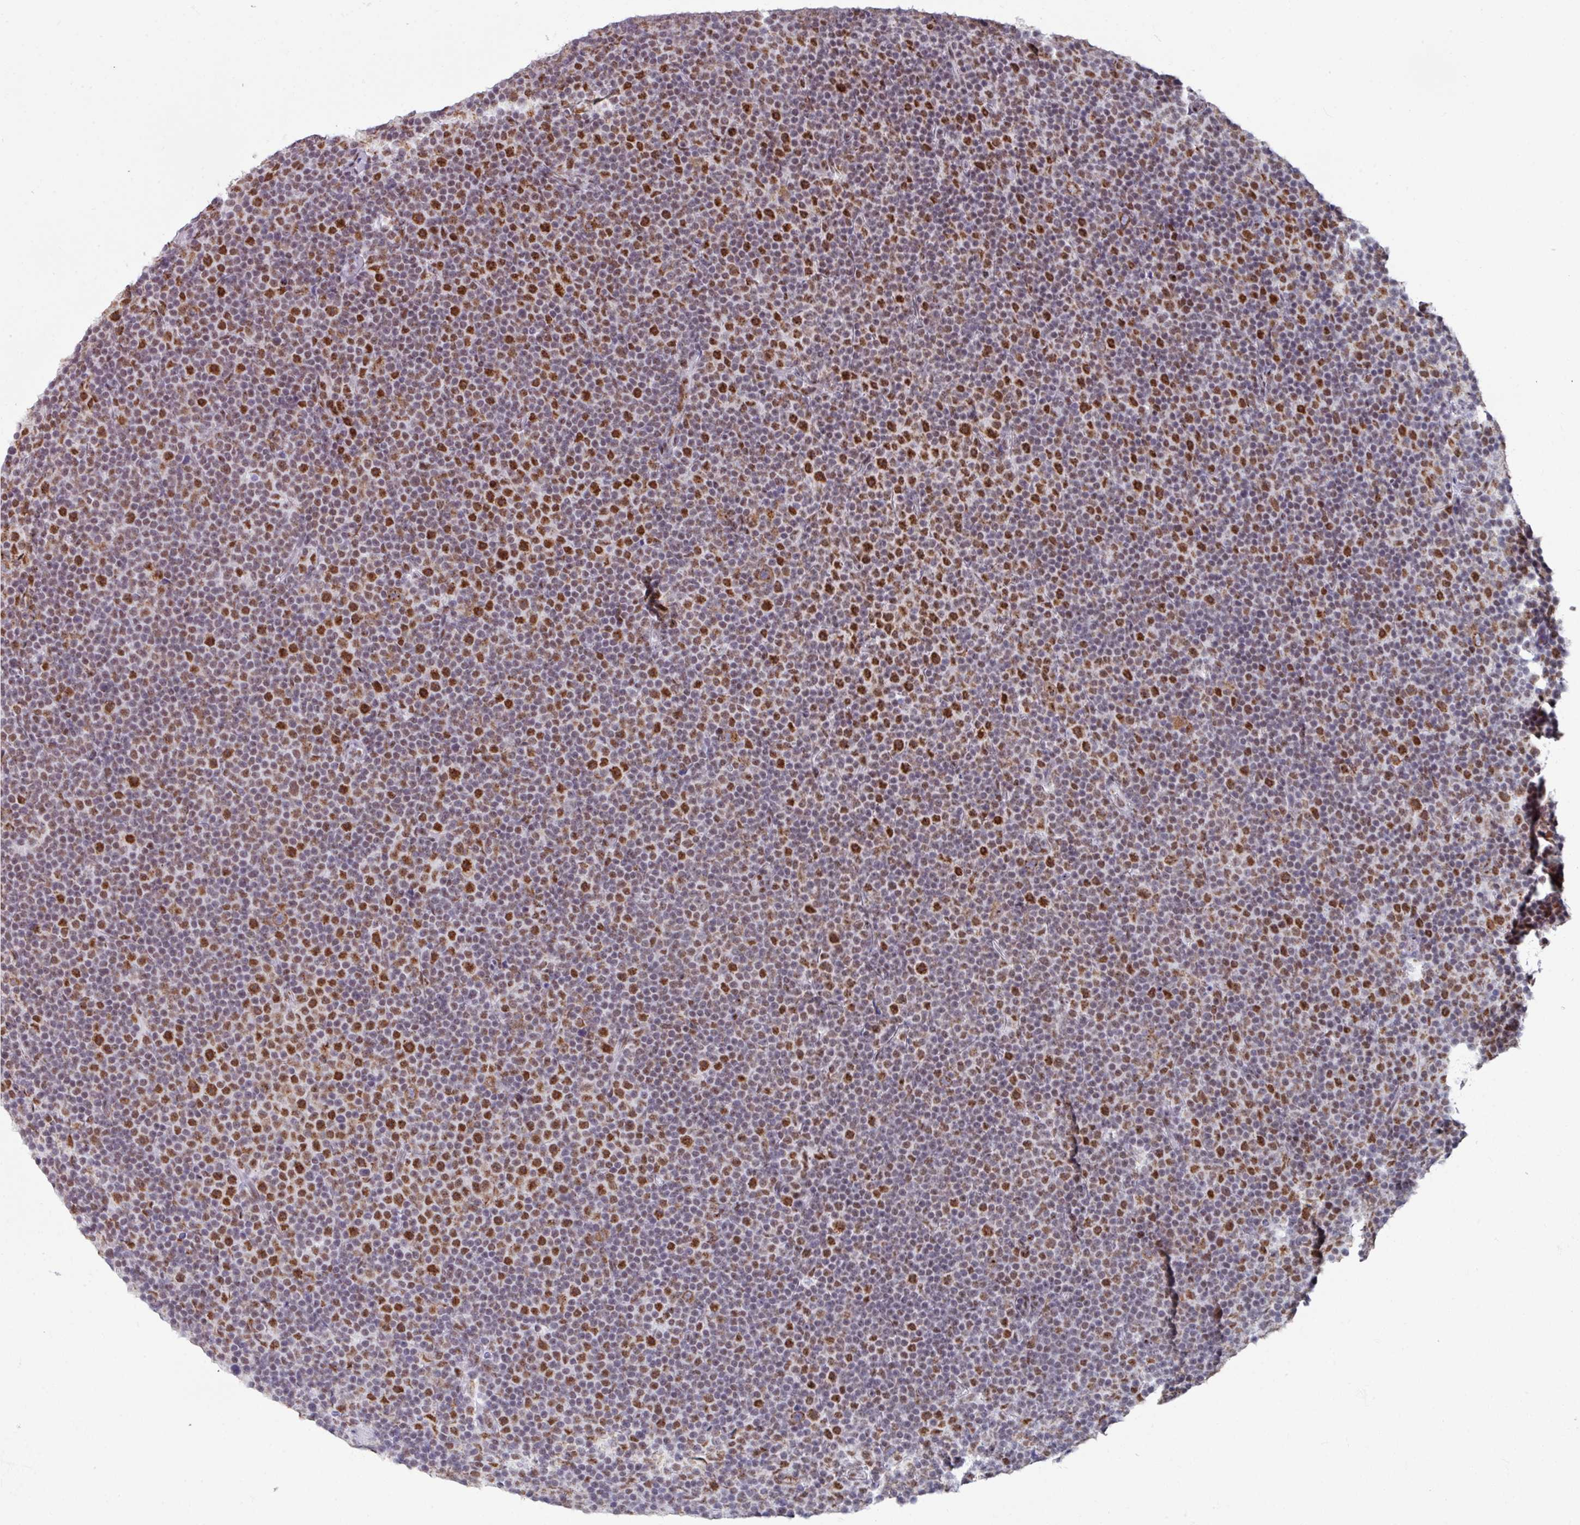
{"staining": {"intensity": "strong", "quantity": "25%-75%", "location": "nuclear"}, "tissue": "lymphoma", "cell_type": "Tumor cells", "image_type": "cancer", "snomed": [{"axis": "morphology", "description": "Malignant lymphoma, non-Hodgkin's type, Low grade"}, {"axis": "topography", "description": "Lymph node"}], "caption": "IHC of malignant lymphoma, non-Hodgkin's type (low-grade) displays high levels of strong nuclear positivity in approximately 25%-75% of tumor cells.", "gene": "PUF60", "patient": {"sex": "female", "age": 67}}